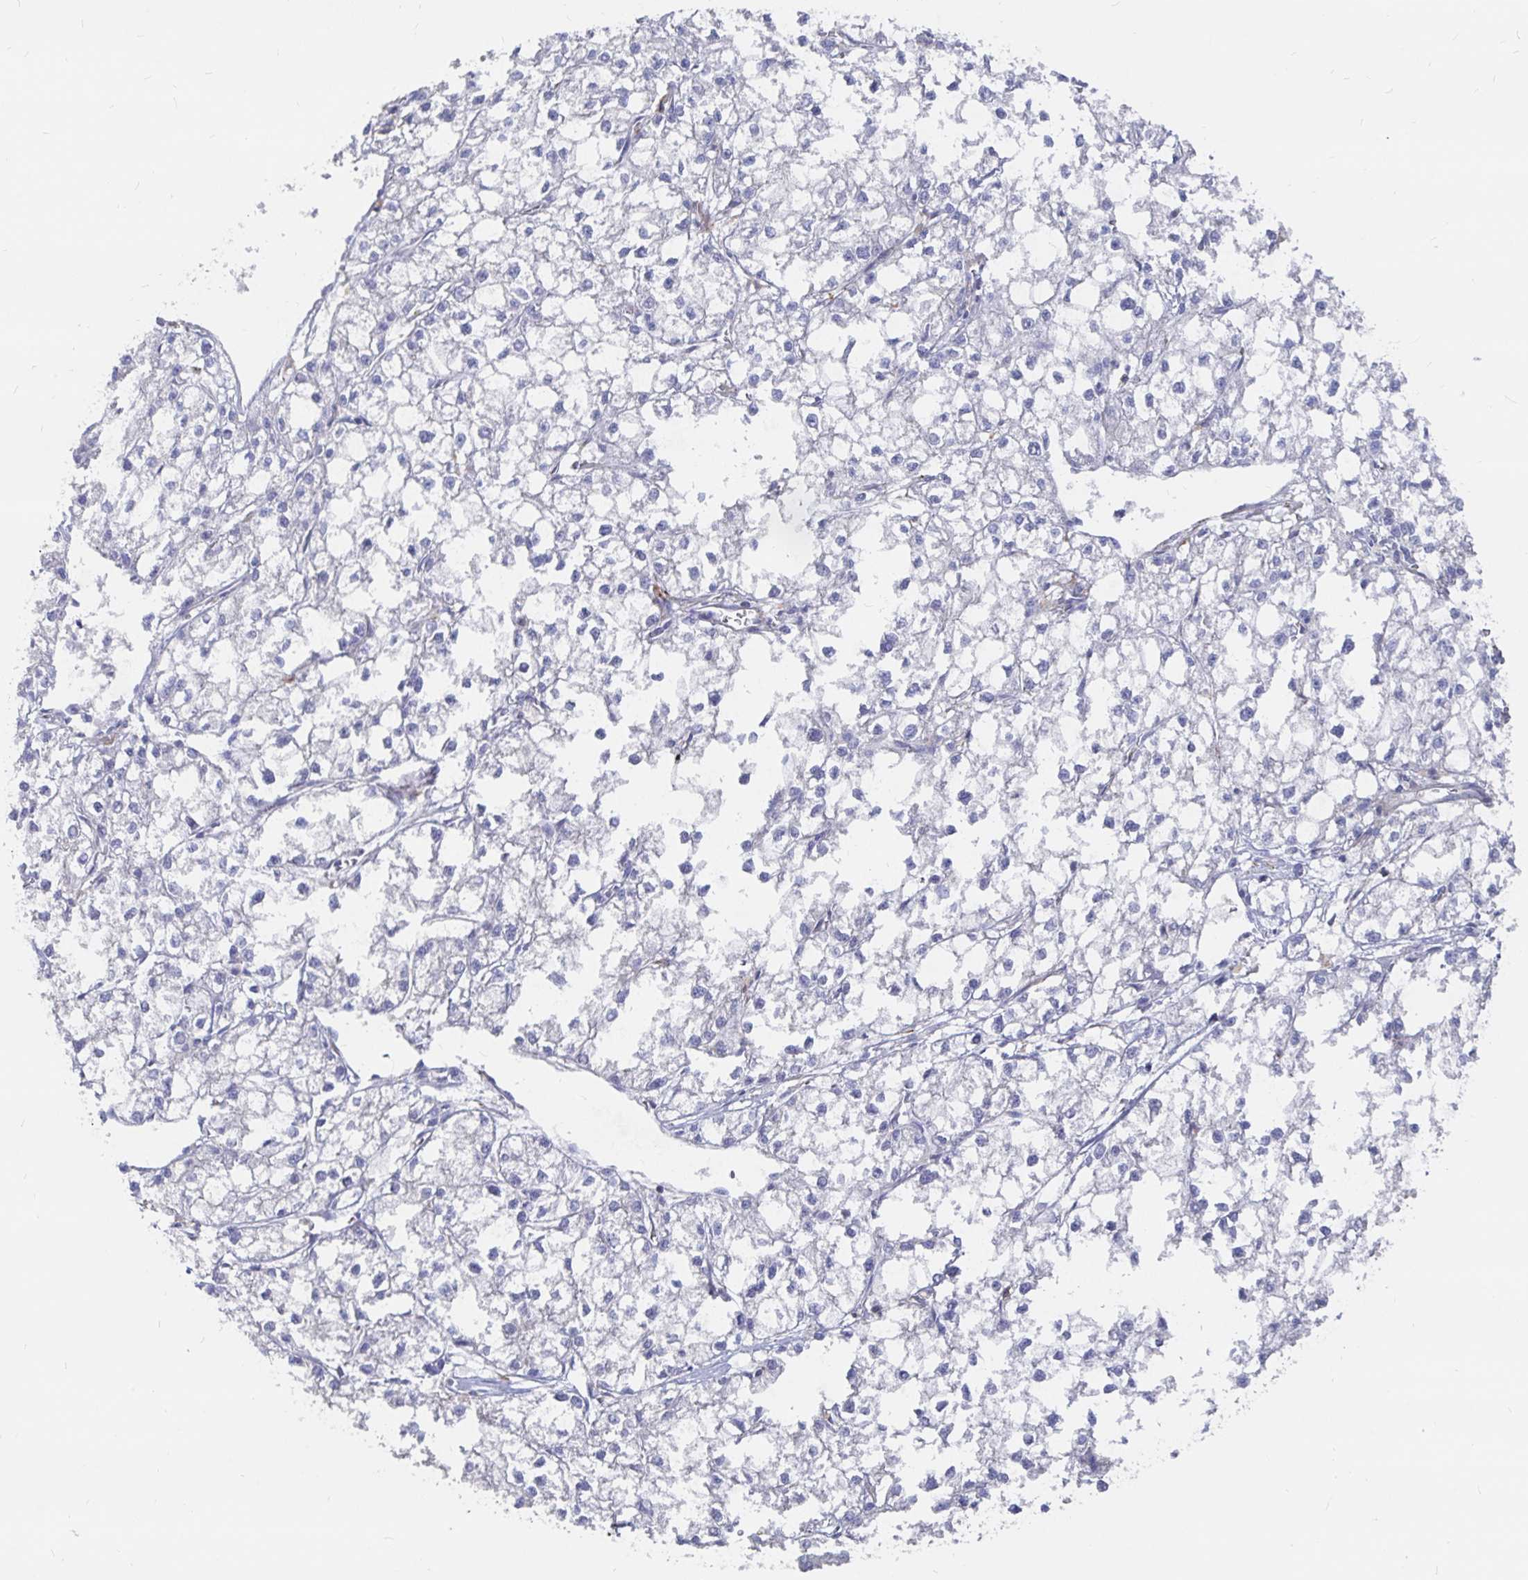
{"staining": {"intensity": "negative", "quantity": "none", "location": "none"}, "tissue": "liver cancer", "cell_type": "Tumor cells", "image_type": "cancer", "snomed": [{"axis": "morphology", "description": "Carcinoma, Hepatocellular, NOS"}, {"axis": "topography", "description": "Liver"}], "caption": "The micrograph exhibits no staining of tumor cells in hepatocellular carcinoma (liver). (DAB IHC, high magnification).", "gene": "KCTD19", "patient": {"sex": "female", "age": 43}}